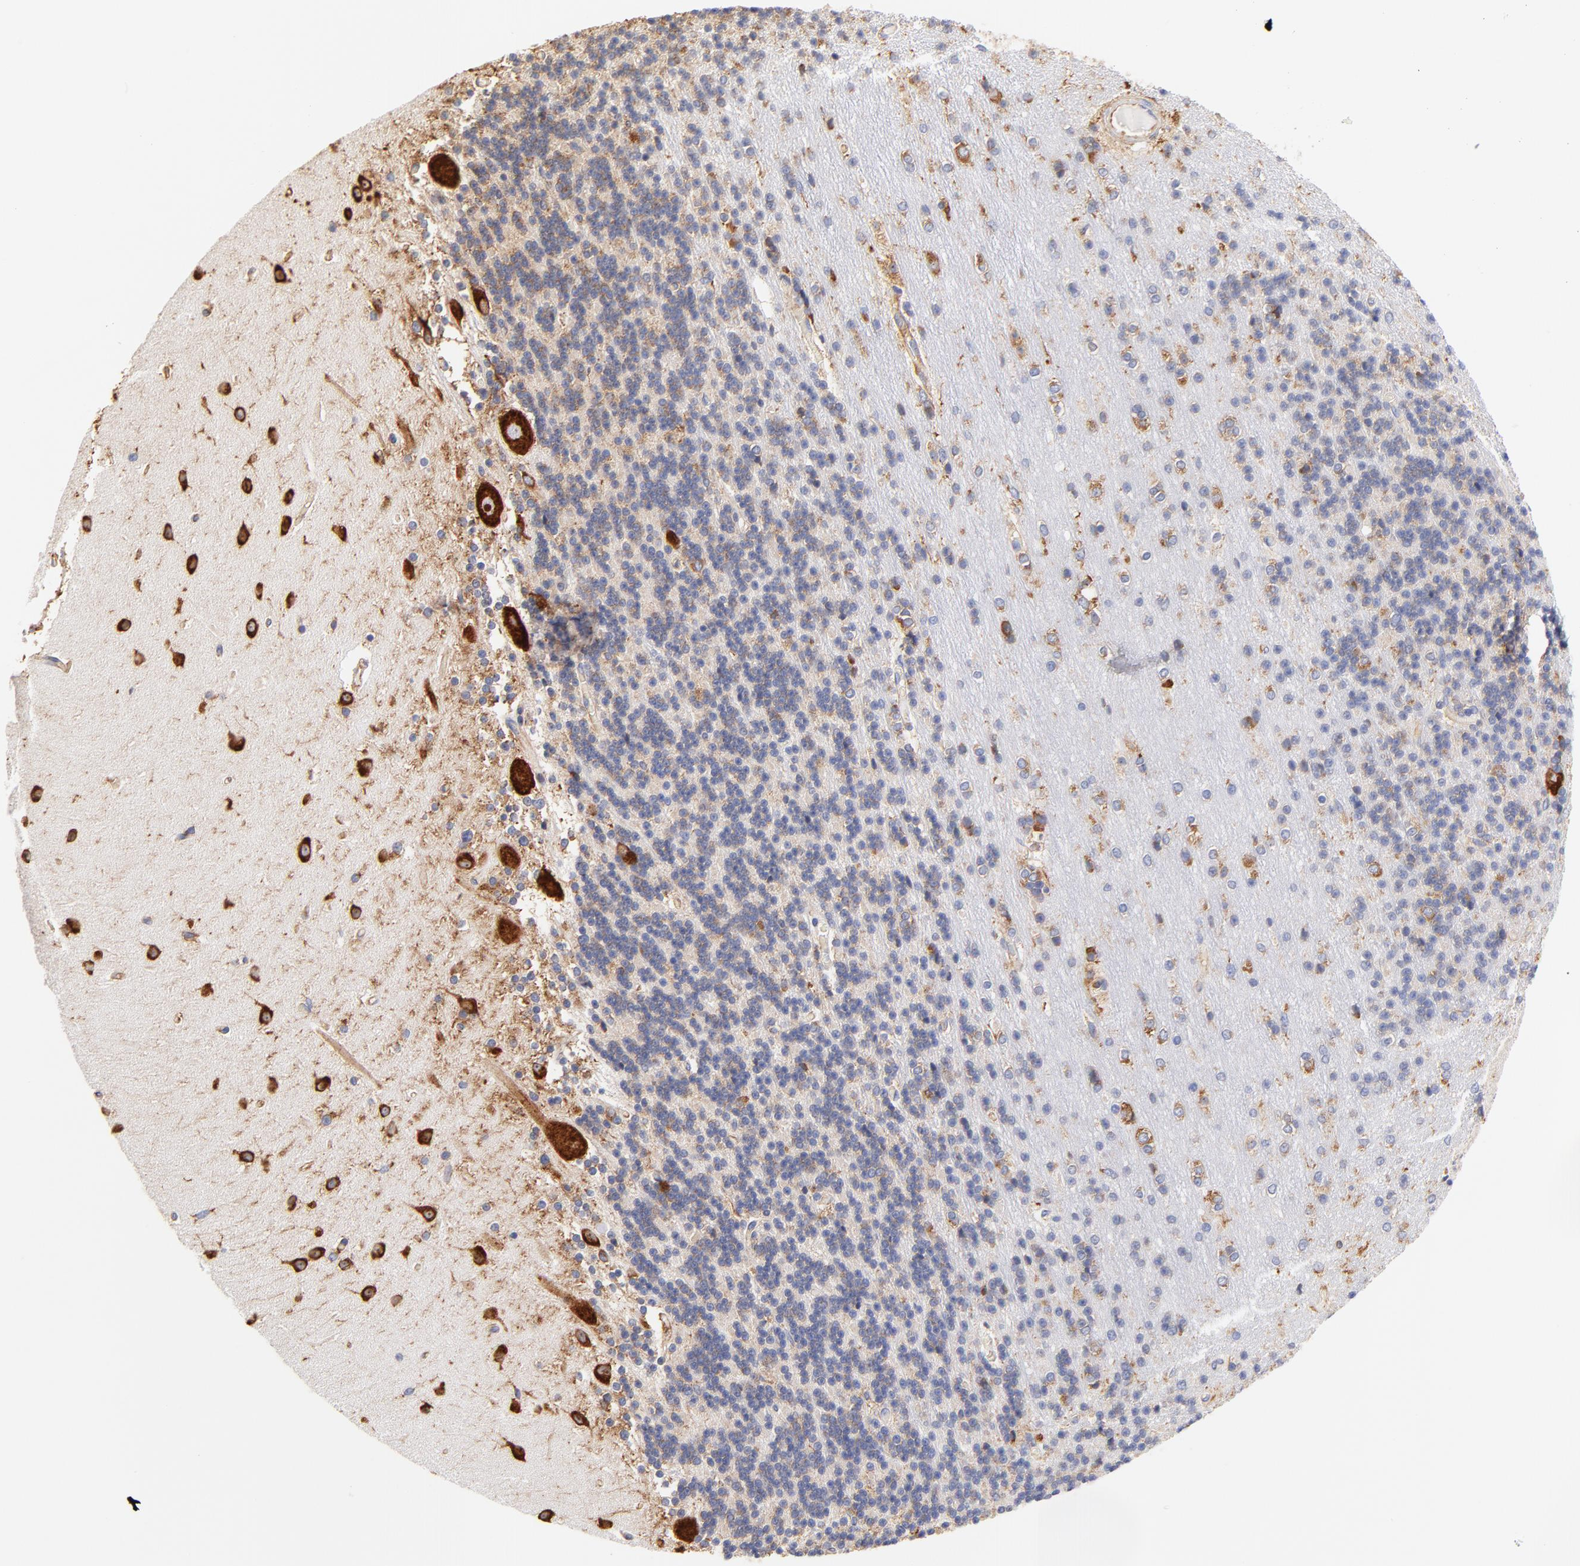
{"staining": {"intensity": "weak", "quantity": "25%-75%", "location": "cytoplasmic/membranous"}, "tissue": "cerebellum", "cell_type": "Cells in granular layer", "image_type": "normal", "snomed": [{"axis": "morphology", "description": "Normal tissue, NOS"}, {"axis": "topography", "description": "Cerebellum"}], "caption": "A photomicrograph showing weak cytoplasmic/membranous positivity in about 25%-75% of cells in granular layer in benign cerebellum, as visualized by brown immunohistochemical staining.", "gene": "RPL27", "patient": {"sex": "female", "age": 54}}